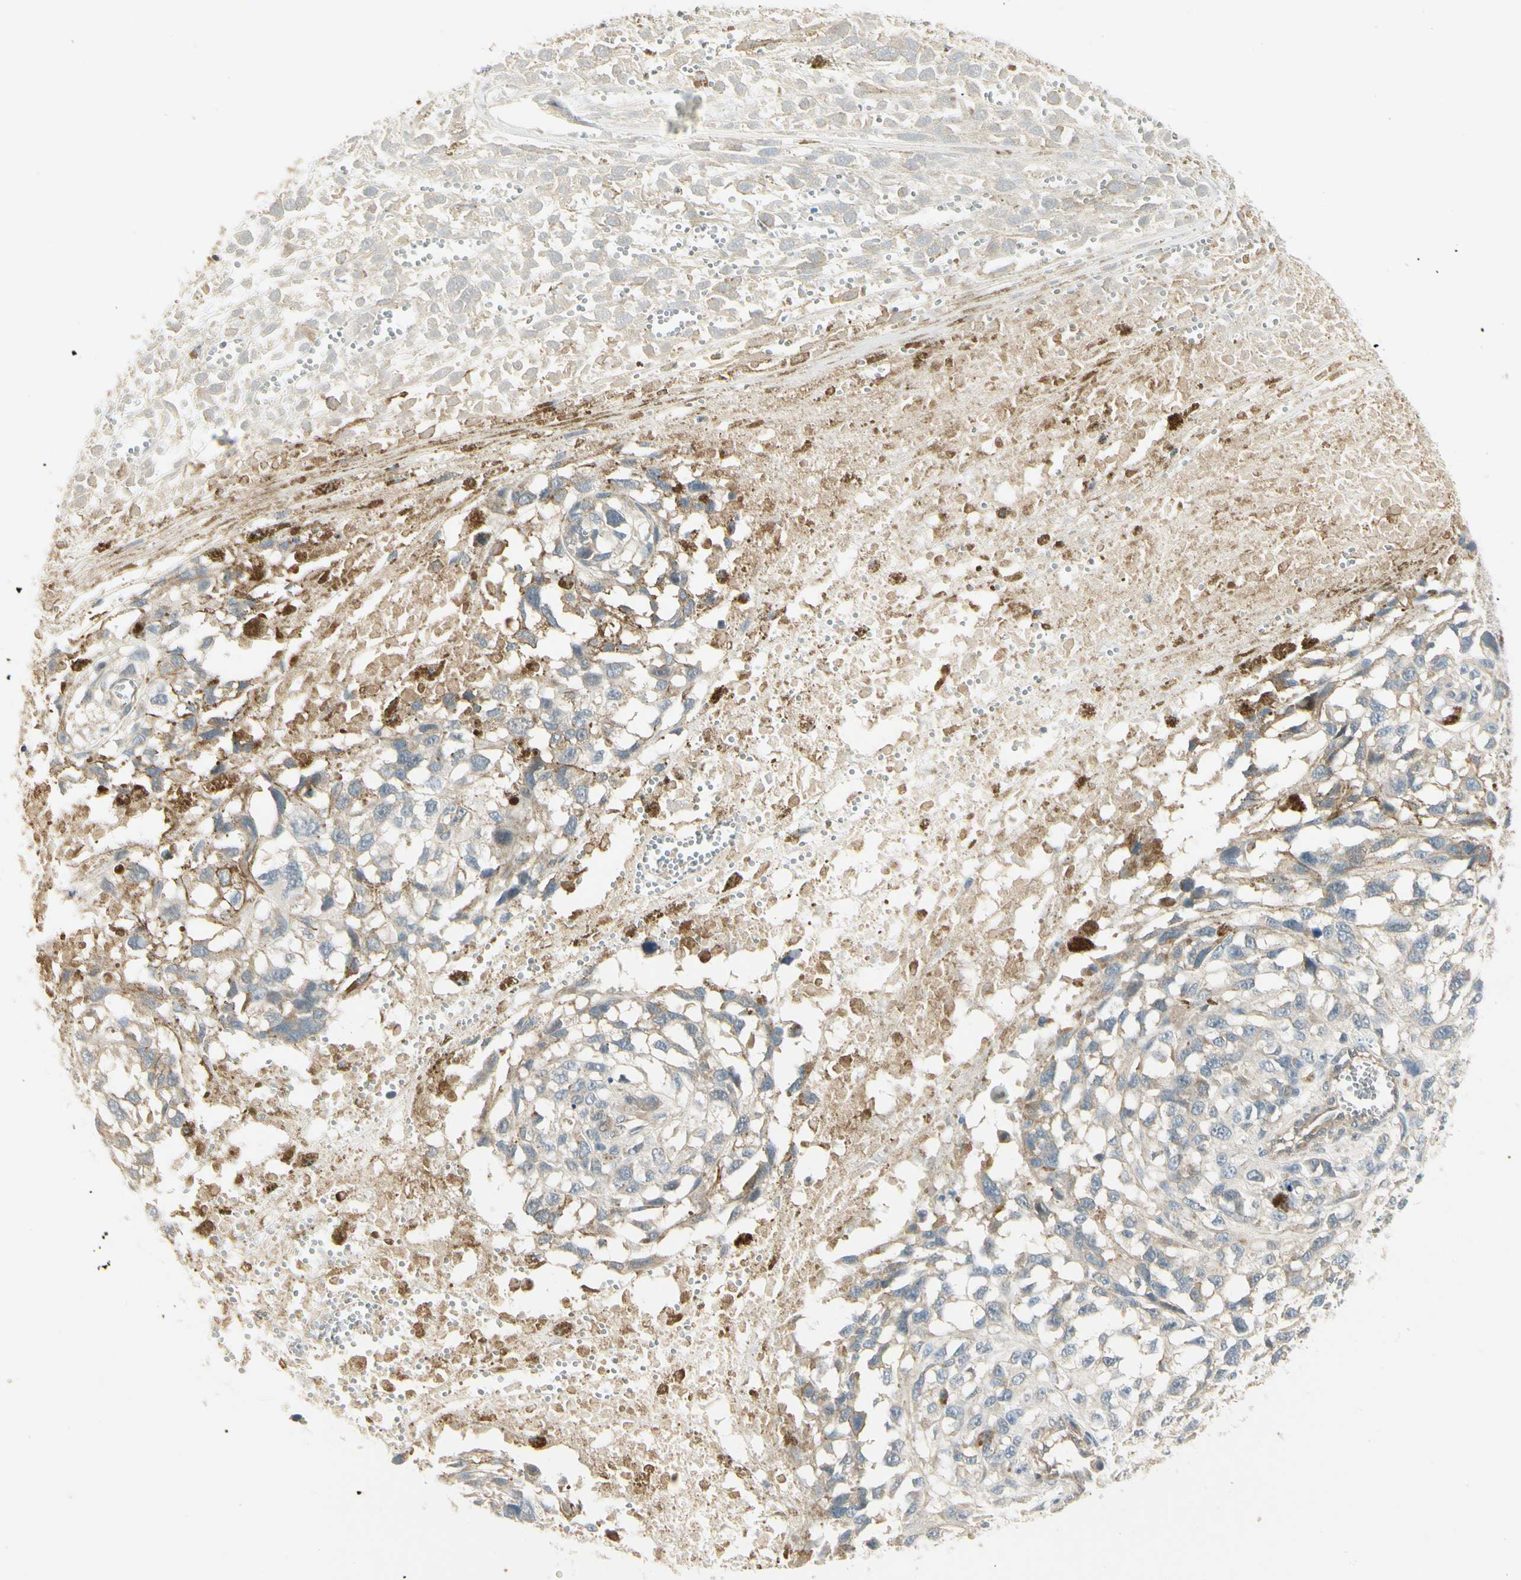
{"staining": {"intensity": "weak", "quantity": "<25%", "location": "cytoplasmic/membranous"}, "tissue": "melanoma", "cell_type": "Tumor cells", "image_type": "cancer", "snomed": [{"axis": "morphology", "description": "Malignant melanoma, Metastatic site"}, {"axis": "topography", "description": "Lymph node"}], "caption": "Protein analysis of malignant melanoma (metastatic site) reveals no significant positivity in tumor cells. (Stains: DAB immunohistochemistry (IHC) with hematoxylin counter stain, Microscopy: brightfield microscopy at high magnification).", "gene": "EPHB3", "patient": {"sex": "male", "age": 59}}